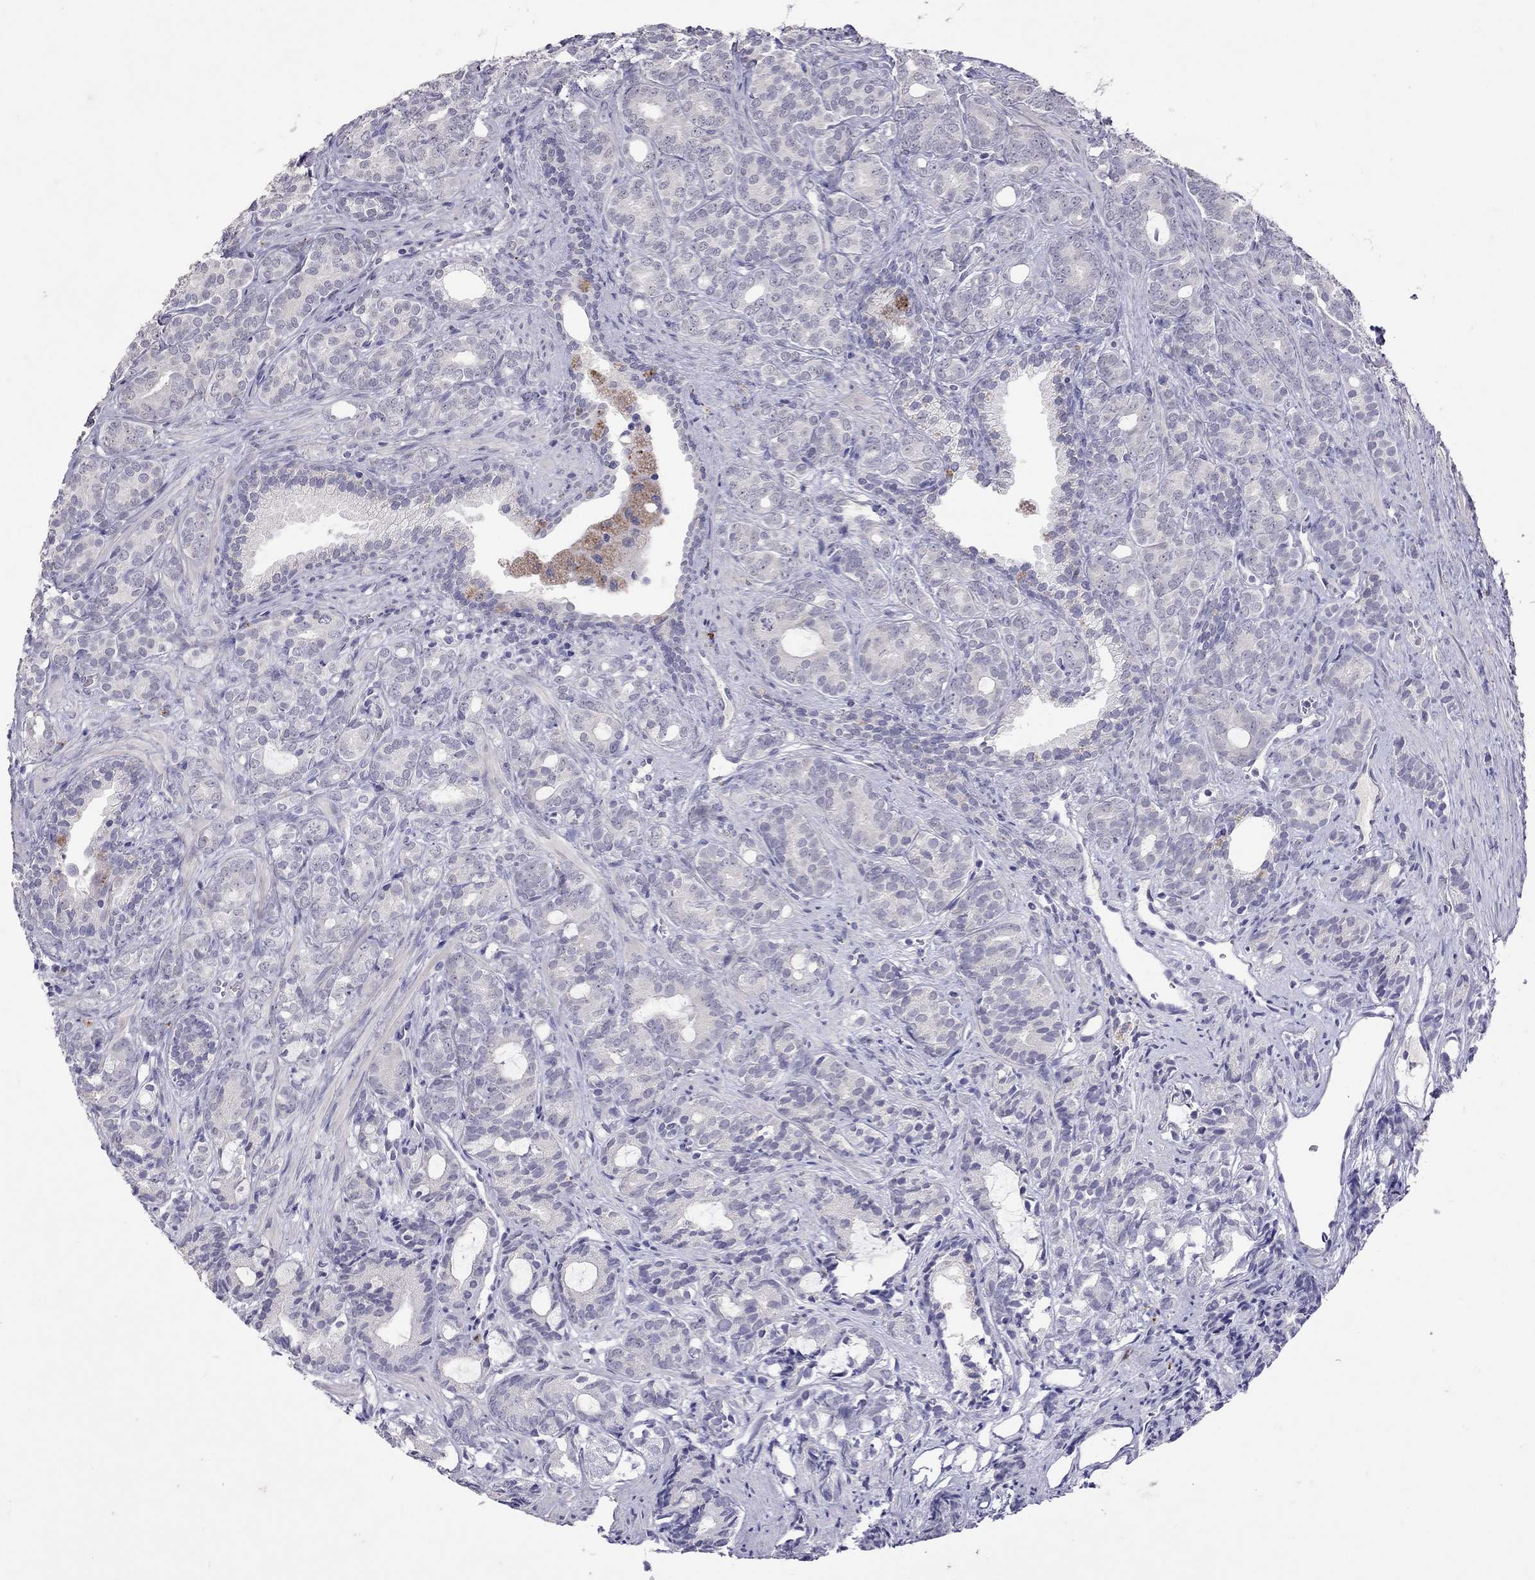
{"staining": {"intensity": "negative", "quantity": "none", "location": "none"}, "tissue": "prostate cancer", "cell_type": "Tumor cells", "image_type": "cancer", "snomed": [{"axis": "morphology", "description": "Adenocarcinoma, High grade"}, {"axis": "topography", "description": "Prostate"}], "caption": "Immunohistochemistry (IHC) of adenocarcinoma (high-grade) (prostate) displays no staining in tumor cells. The staining is performed using DAB (3,3'-diaminobenzidine) brown chromogen with nuclei counter-stained in using hematoxylin.", "gene": "SLAMF1", "patient": {"sex": "male", "age": 84}}